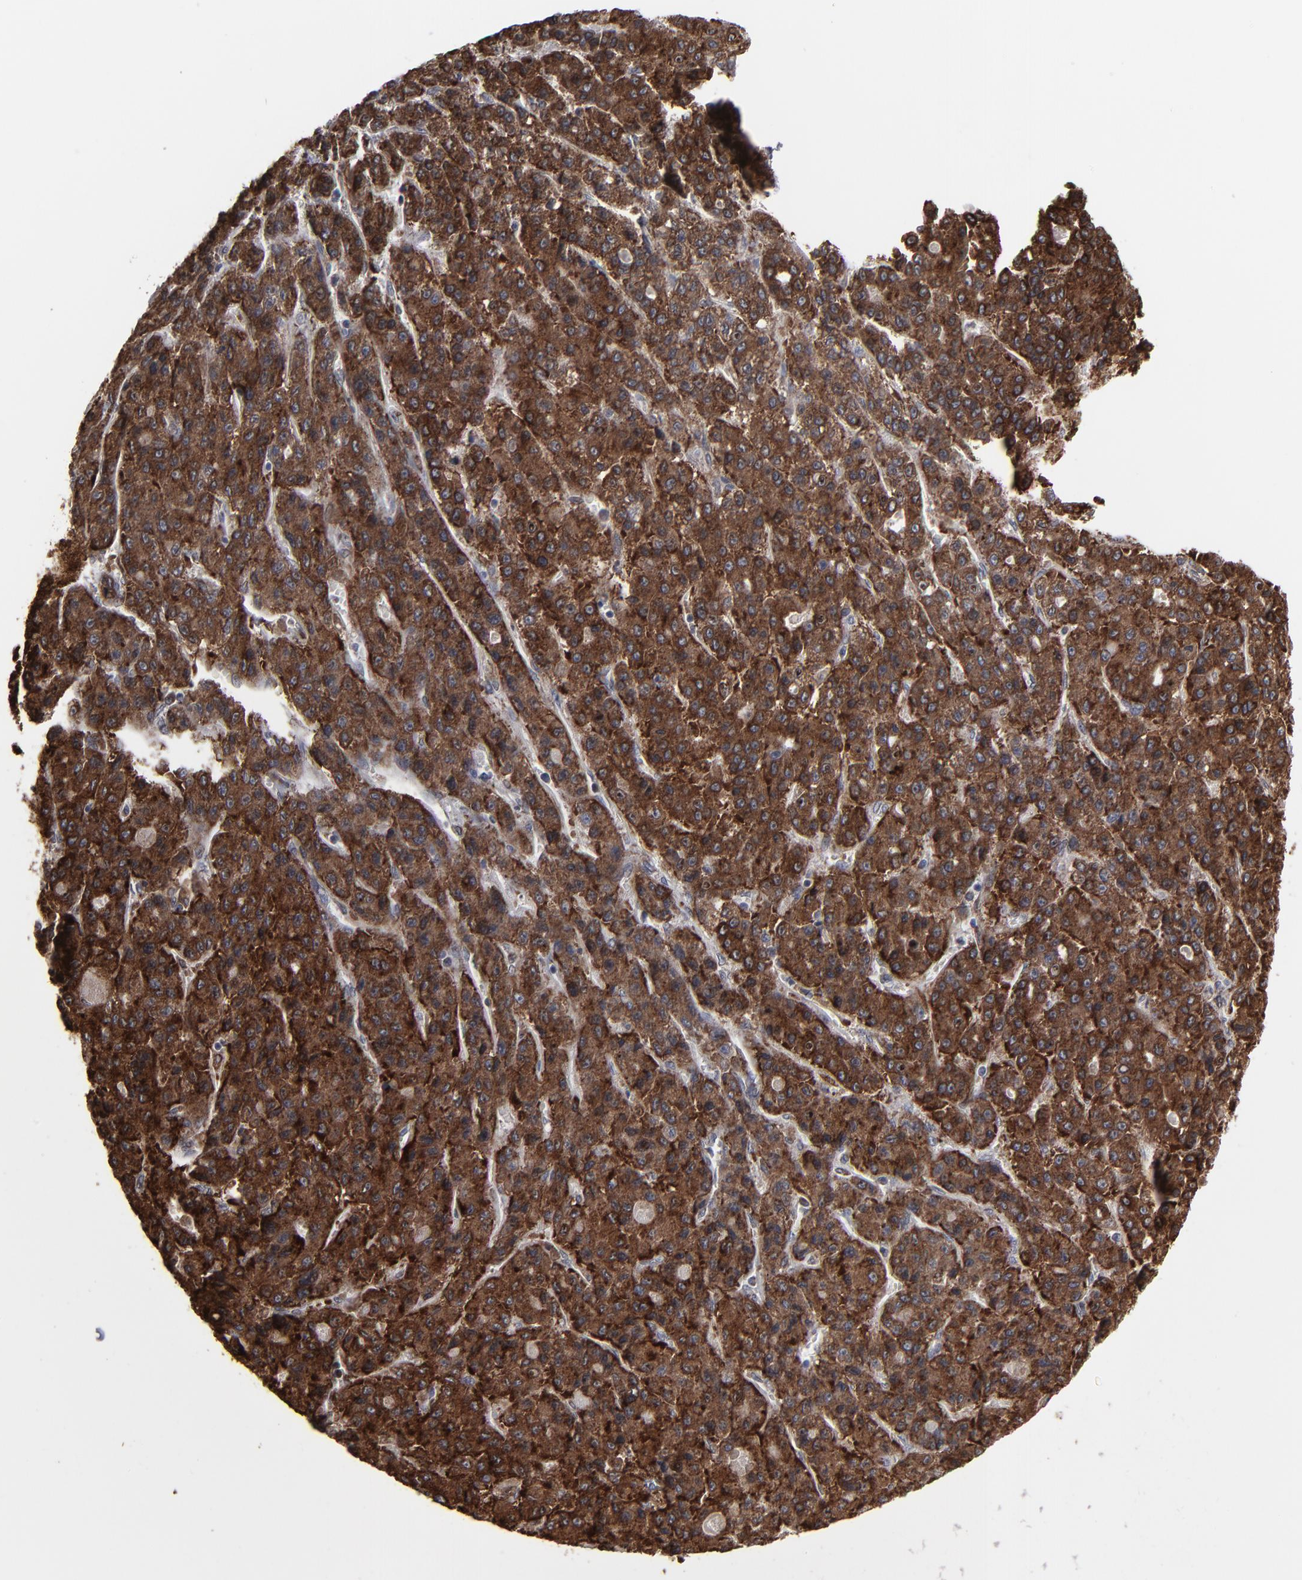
{"staining": {"intensity": "strong", "quantity": ">75%", "location": "cytoplasmic/membranous"}, "tissue": "liver cancer", "cell_type": "Tumor cells", "image_type": "cancer", "snomed": [{"axis": "morphology", "description": "Carcinoma, Hepatocellular, NOS"}, {"axis": "topography", "description": "Liver"}], "caption": "About >75% of tumor cells in human liver cancer (hepatocellular carcinoma) exhibit strong cytoplasmic/membranous protein positivity as visualized by brown immunohistochemical staining.", "gene": "CNIH1", "patient": {"sex": "male", "age": 70}}